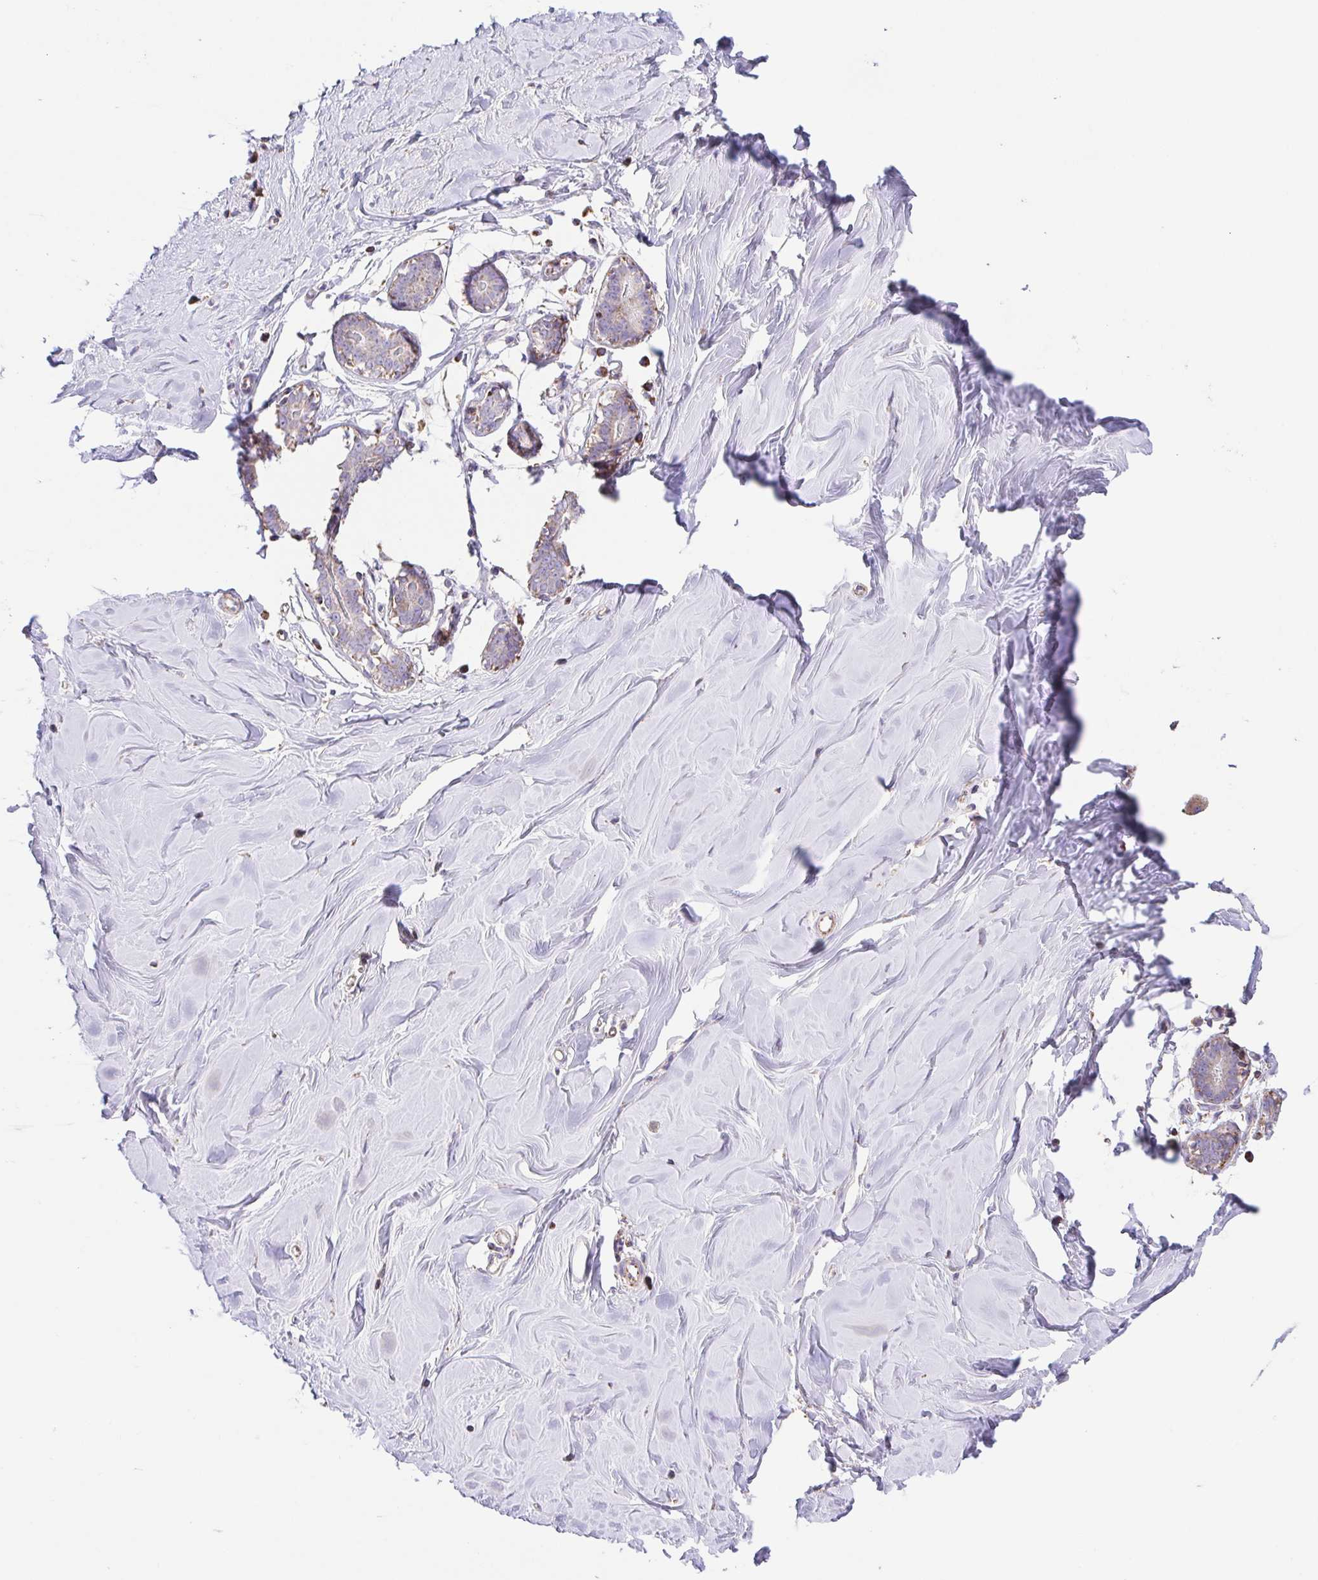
{"staining": {"intensity": "negative", "quantity": "none", "location": "none"}, "tissue": "breast", "cell_type": "Adipocytes", "image_type": "normal", "snomed": [{"axis": "morphology", "description": "Normal tissue, NOS"}, {"axis": "topography", "description": "Breast"}], "caption": "DAB immunohistochemical staining of benign breast displays no significant expression in adipocytes. Nuclei are stained in blue.", "gene": "GINM1", "patient": {"sex": "female", "age": 27}}